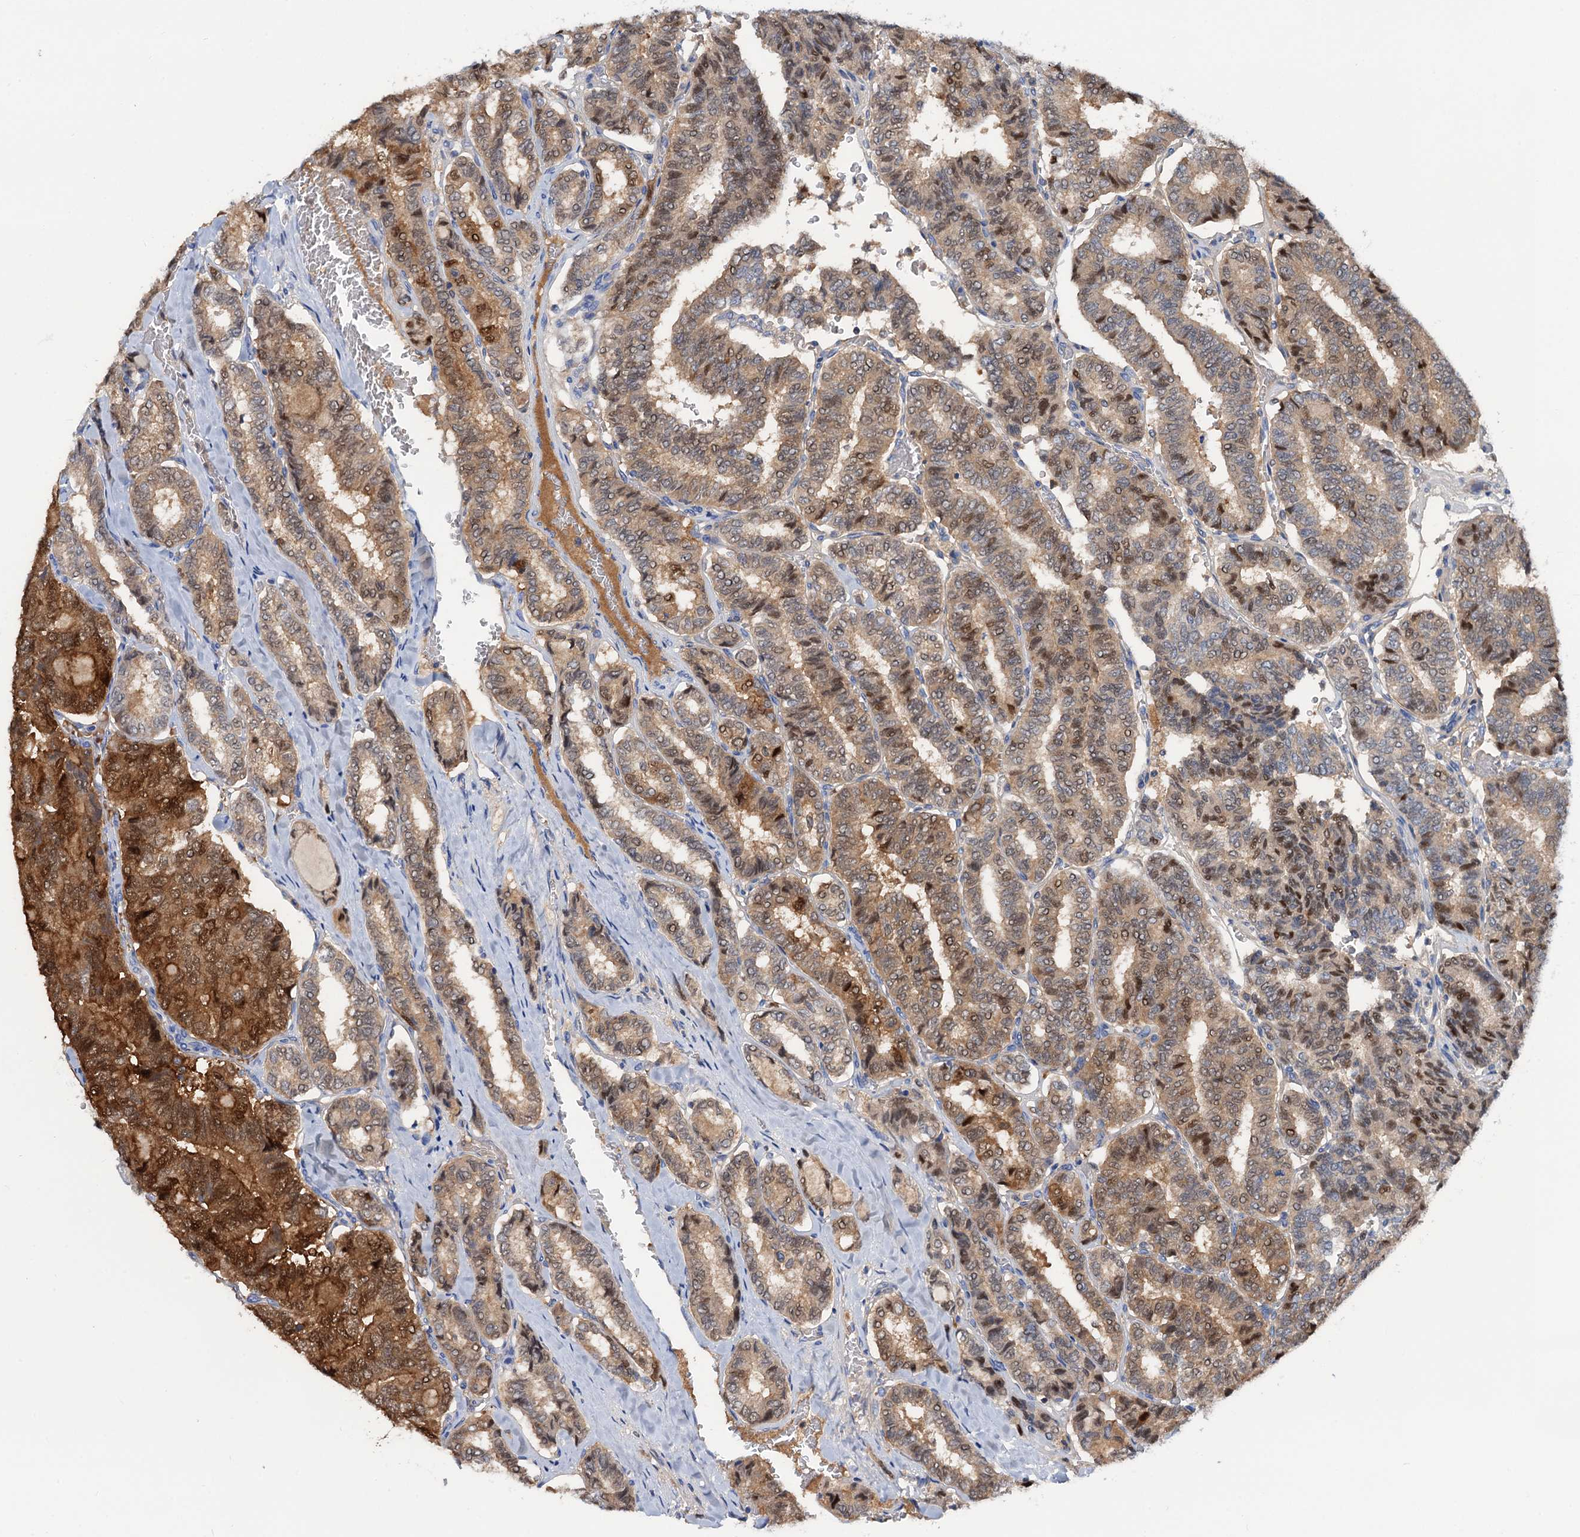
{"staining": {"intensity": "moderate", "quantity": ">75%", "location": "cytoplasmic/membranous,nuclear"}, "tissue": "thyroid cancer", "cell_type": "Tumor cells", "image_type": "cancer", "snomed": [{"axis": "morphology", "description": "Papillary adenocarcinoma, NOS"}, {"axis": "topography", "description": "Thyroid gland"}], "caption": "Thyroid cancer (papillary adenocarcinoma) was stained to show a protein in brown. There is medium levels of moderate cytoplasmic/membranous and nuclear expression in approximately >75% of tumor cells. Immunohistochemistry (ihc) stains the protein in brown and the nuclei are stained blue.", "gene": "FAH", "patient": {"sex": "female", "age": 35}}